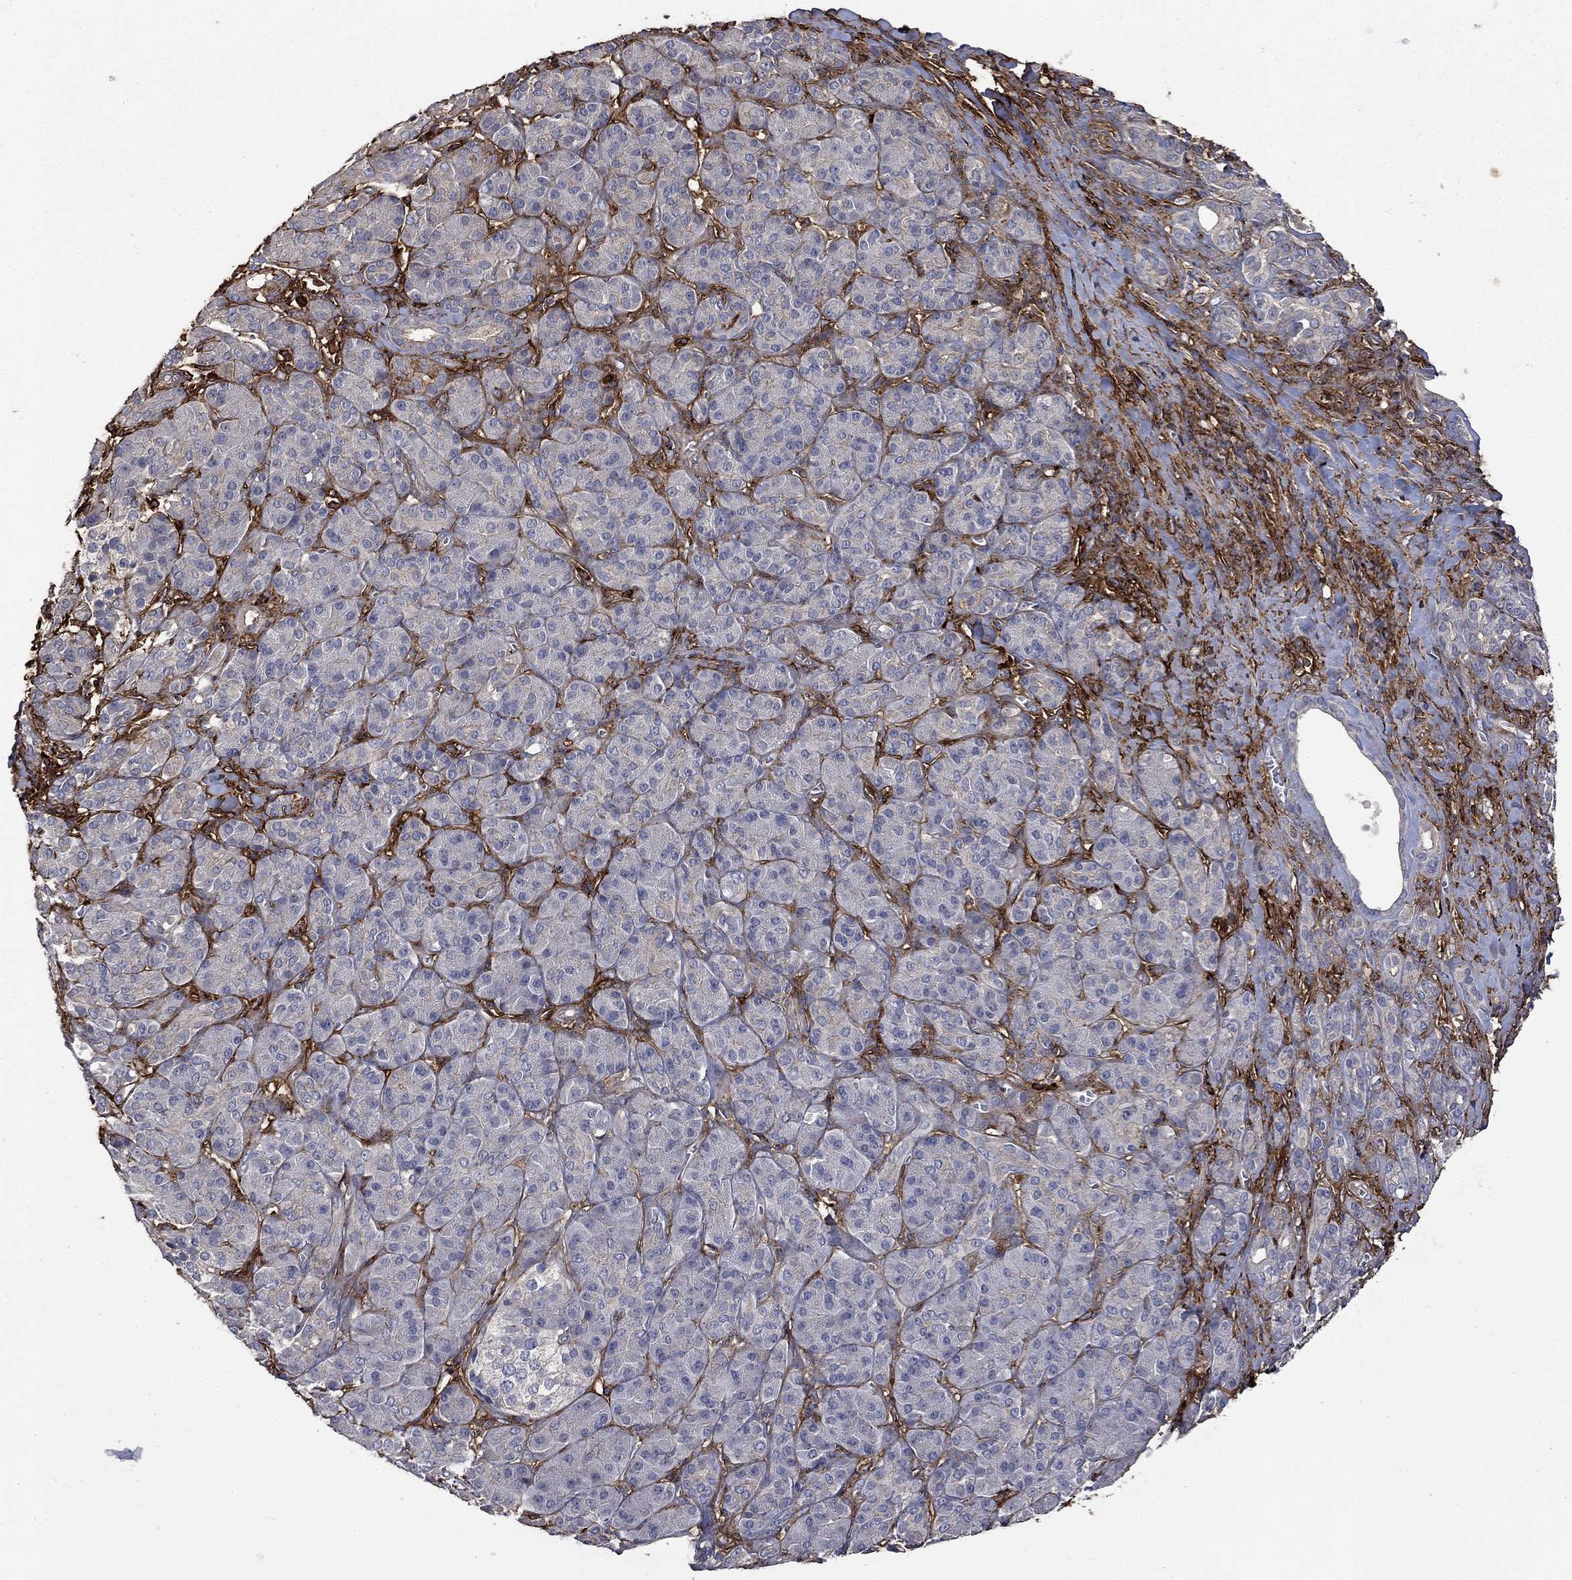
{"staining": {"intensity": "negative", "quantity": "none", "location": "none"}, "tissue": "pancreatic cancer", "cell_type": "Tumor cells", "image_type": "cancer", "snomed": [{"axis": "morphology", "description": "Adenocarcinoma, NOS"}, {"axis": "topography", "description": "Pancreas"}], "caption": "Immunohistochemical staining of pancreatic adenocarcinoma exhibits no significant expression in tumor cells.", "gene": "VCAN", "patient": {"sex": "male", "age": 61}}